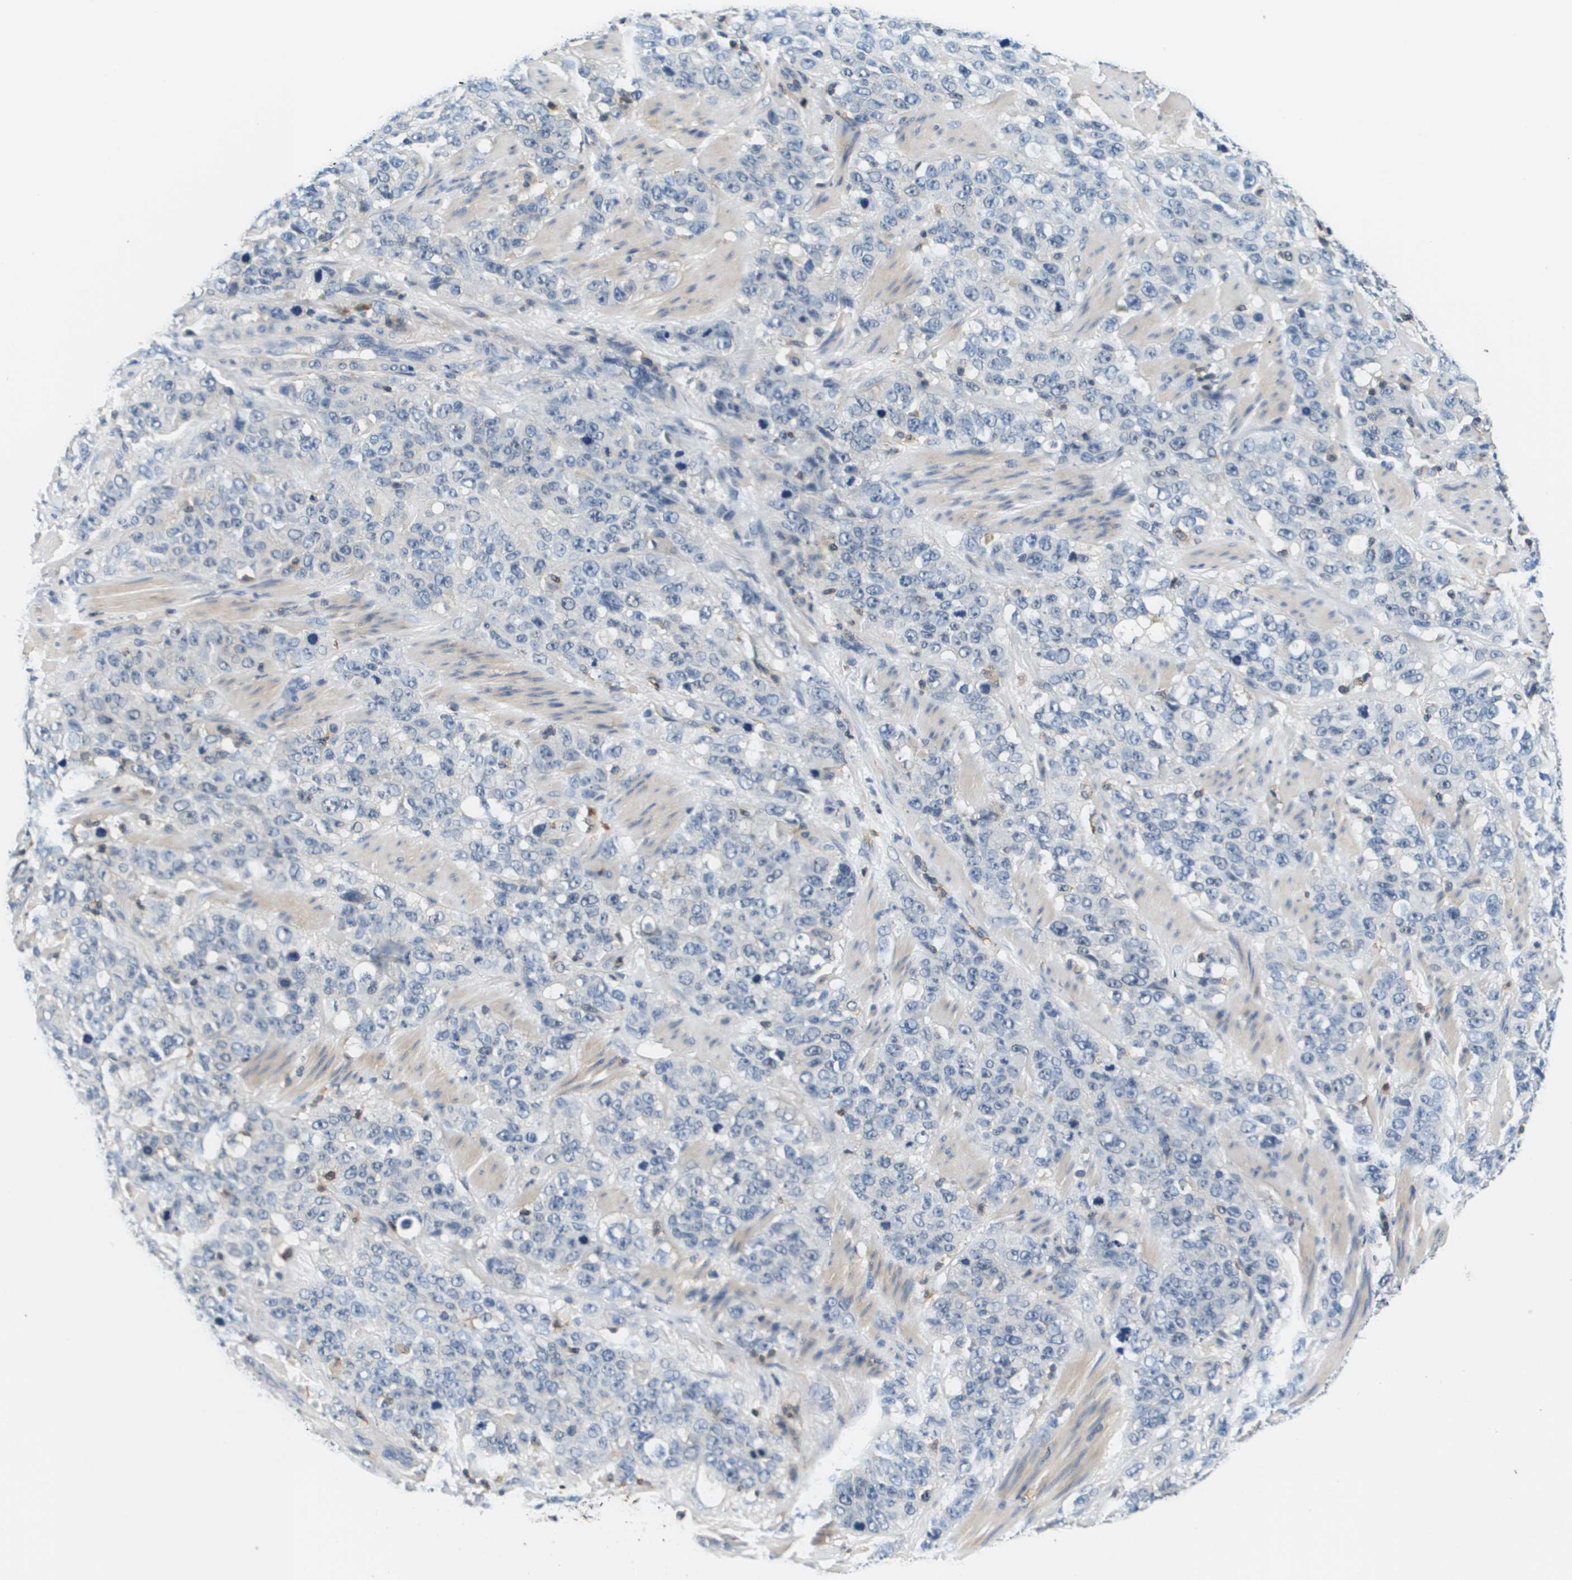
{"staining": {"intensity": "negative", "quantity": "none", "location": "none"}, "tissue": "stomach cancer", "cell_type": "Tumor cells", "image_type": "cancer", "snomed": [{"axis": "morphology", "description": "Adenocarcinoma, NOS"}, {"axis": "topography", "description": "Stomach"}], "caption": "The immunohistochemistry (IHC) histopathology image has no significant staining in tumor cells of stomach cancer tissue.", "gene": "KCNQ5", "patient": {"sex": "male", "age": 48}}